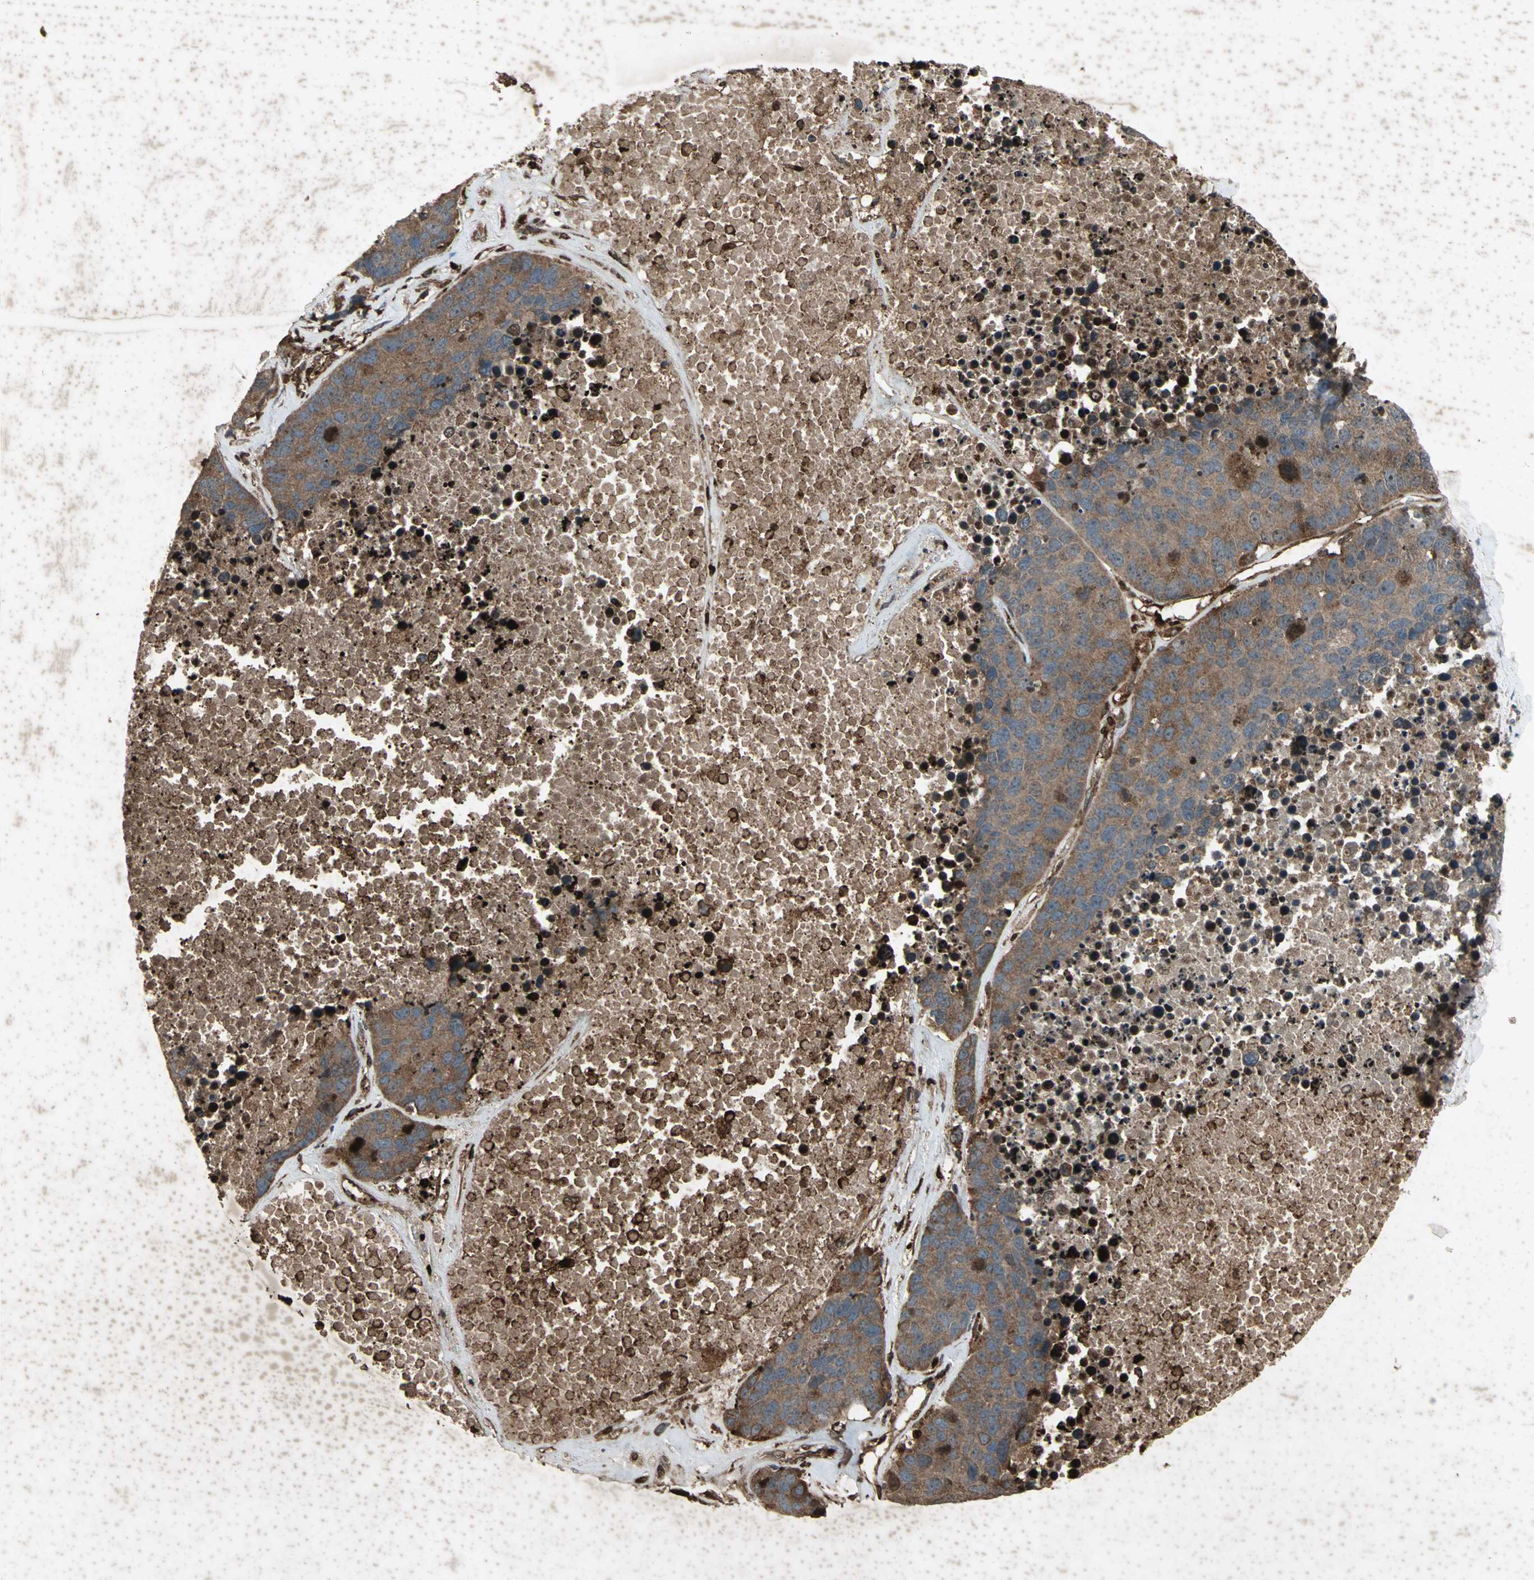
{"staining": {"intensity": "moderate", "quantity": ">75%", "location": "cytoplasmic/membranous"}, "tissue": "carcinoid", "cell_type": "Tumor cells", "image_type": "cancer", "snomed": [{"axis": "morphology", "description": "Carcinoid, malignant, NOS"}, {"axis": "topography", "description": "Lung"}], "caption": "Immunohistochemistry (IHC) (DAB (3,3'-diaminobenzidine)) staining of human malignant carcinoid shows moderate cytoplasmic/membranous protein positivity in approximately >75% of tumor cells.", "gene": "SEPTIN4", "patient": {"sex": "male", "age": 60}}